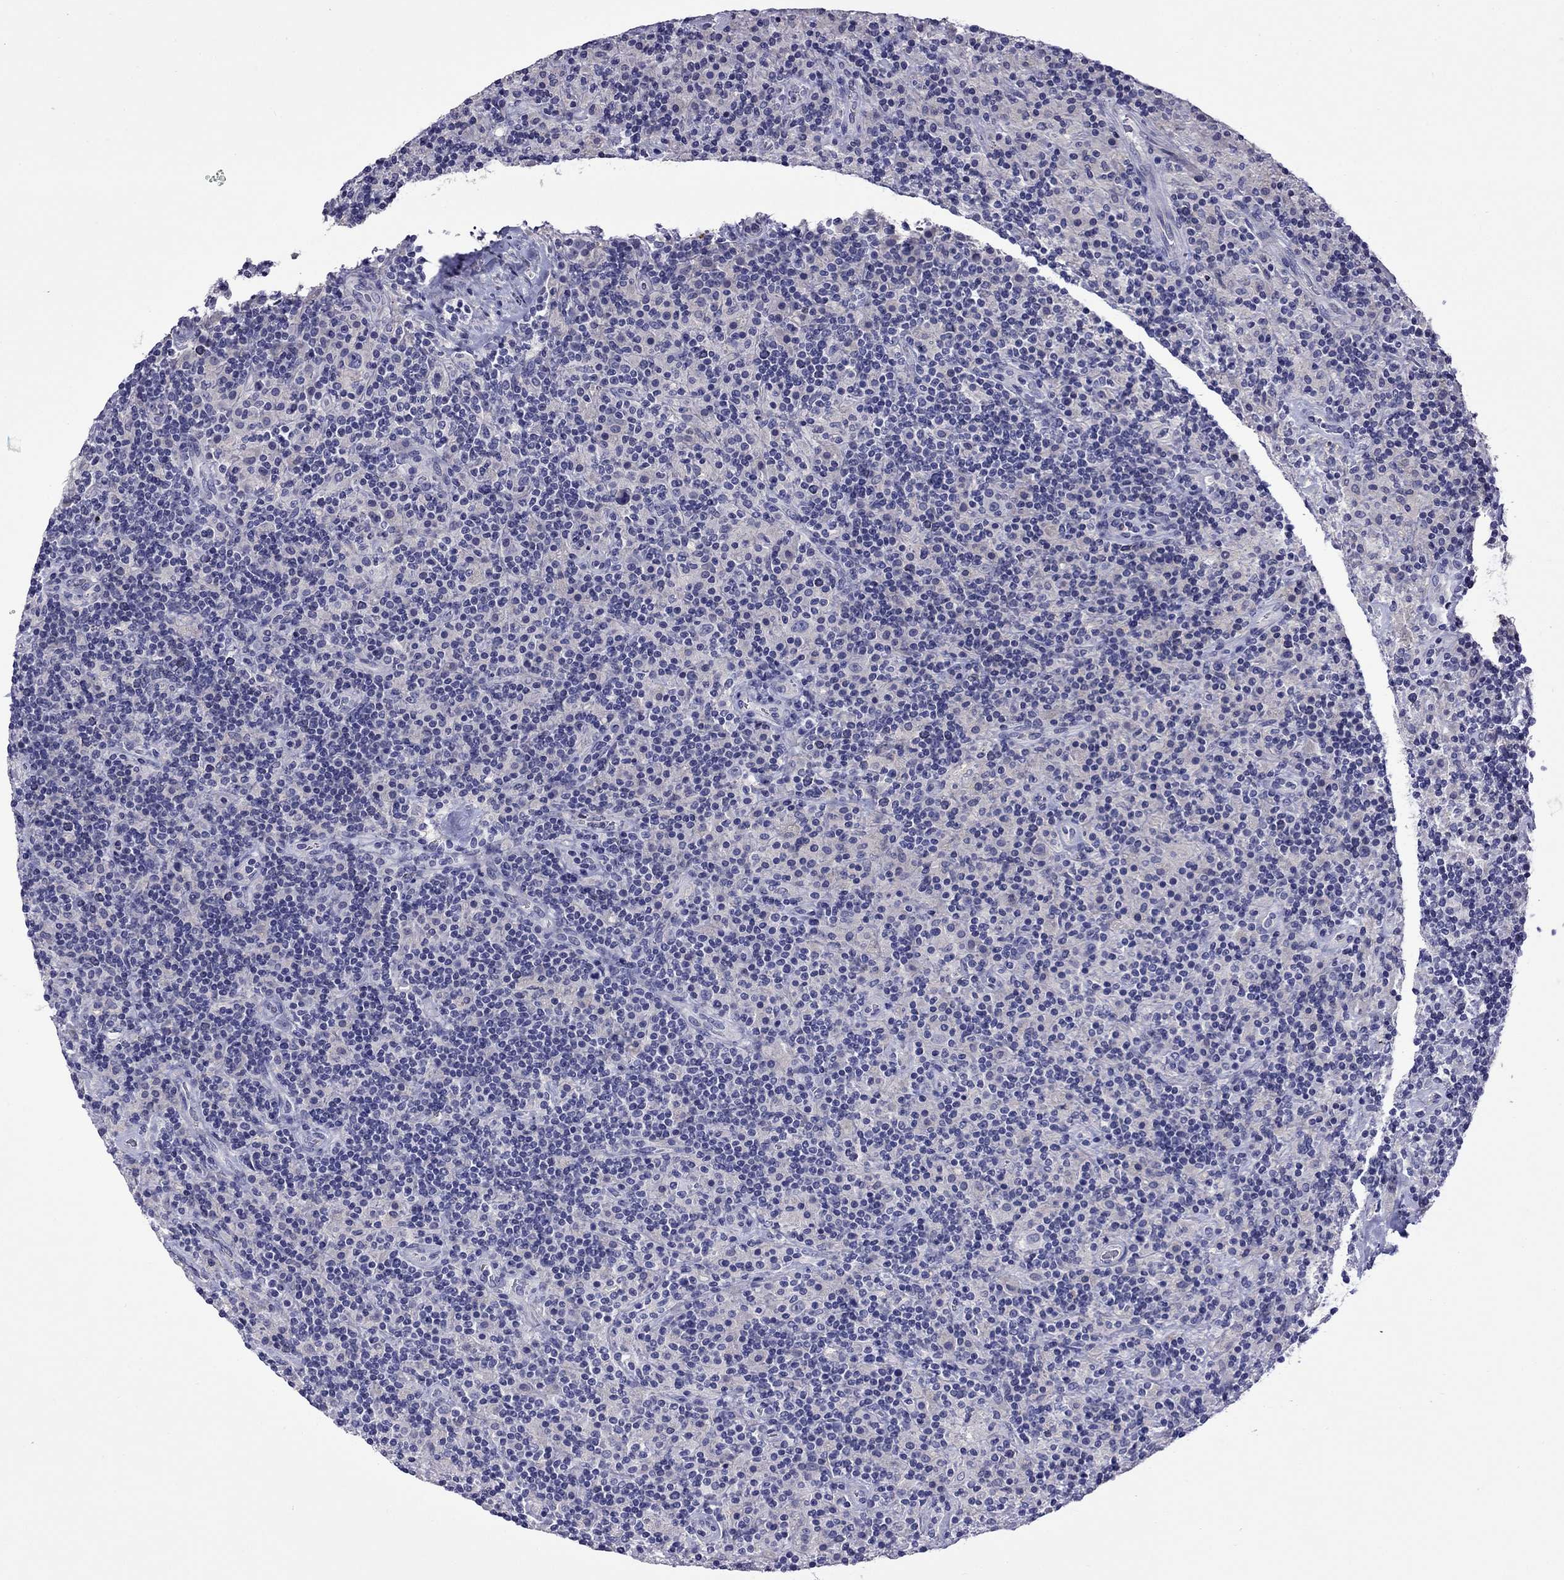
{"staining": {"intensity": "negative", "quantity": "none", "location": "none"}, "tissue": "lymphoma", "cell_type": "Tumor cells", "image_type": "cancer", "snomed": [{"axis": "morphology", "description": "Hodgkin's disease, NOS"}, {"axis": "topography", "description": "Lymph node"}], "caption": "A high-resolution micrograph shows IHC staining of lymphoma, which demonstrates no significant positivity in tumor cells.", "gene": "STAR", "patient": {"sex": "male", "age": 70}}